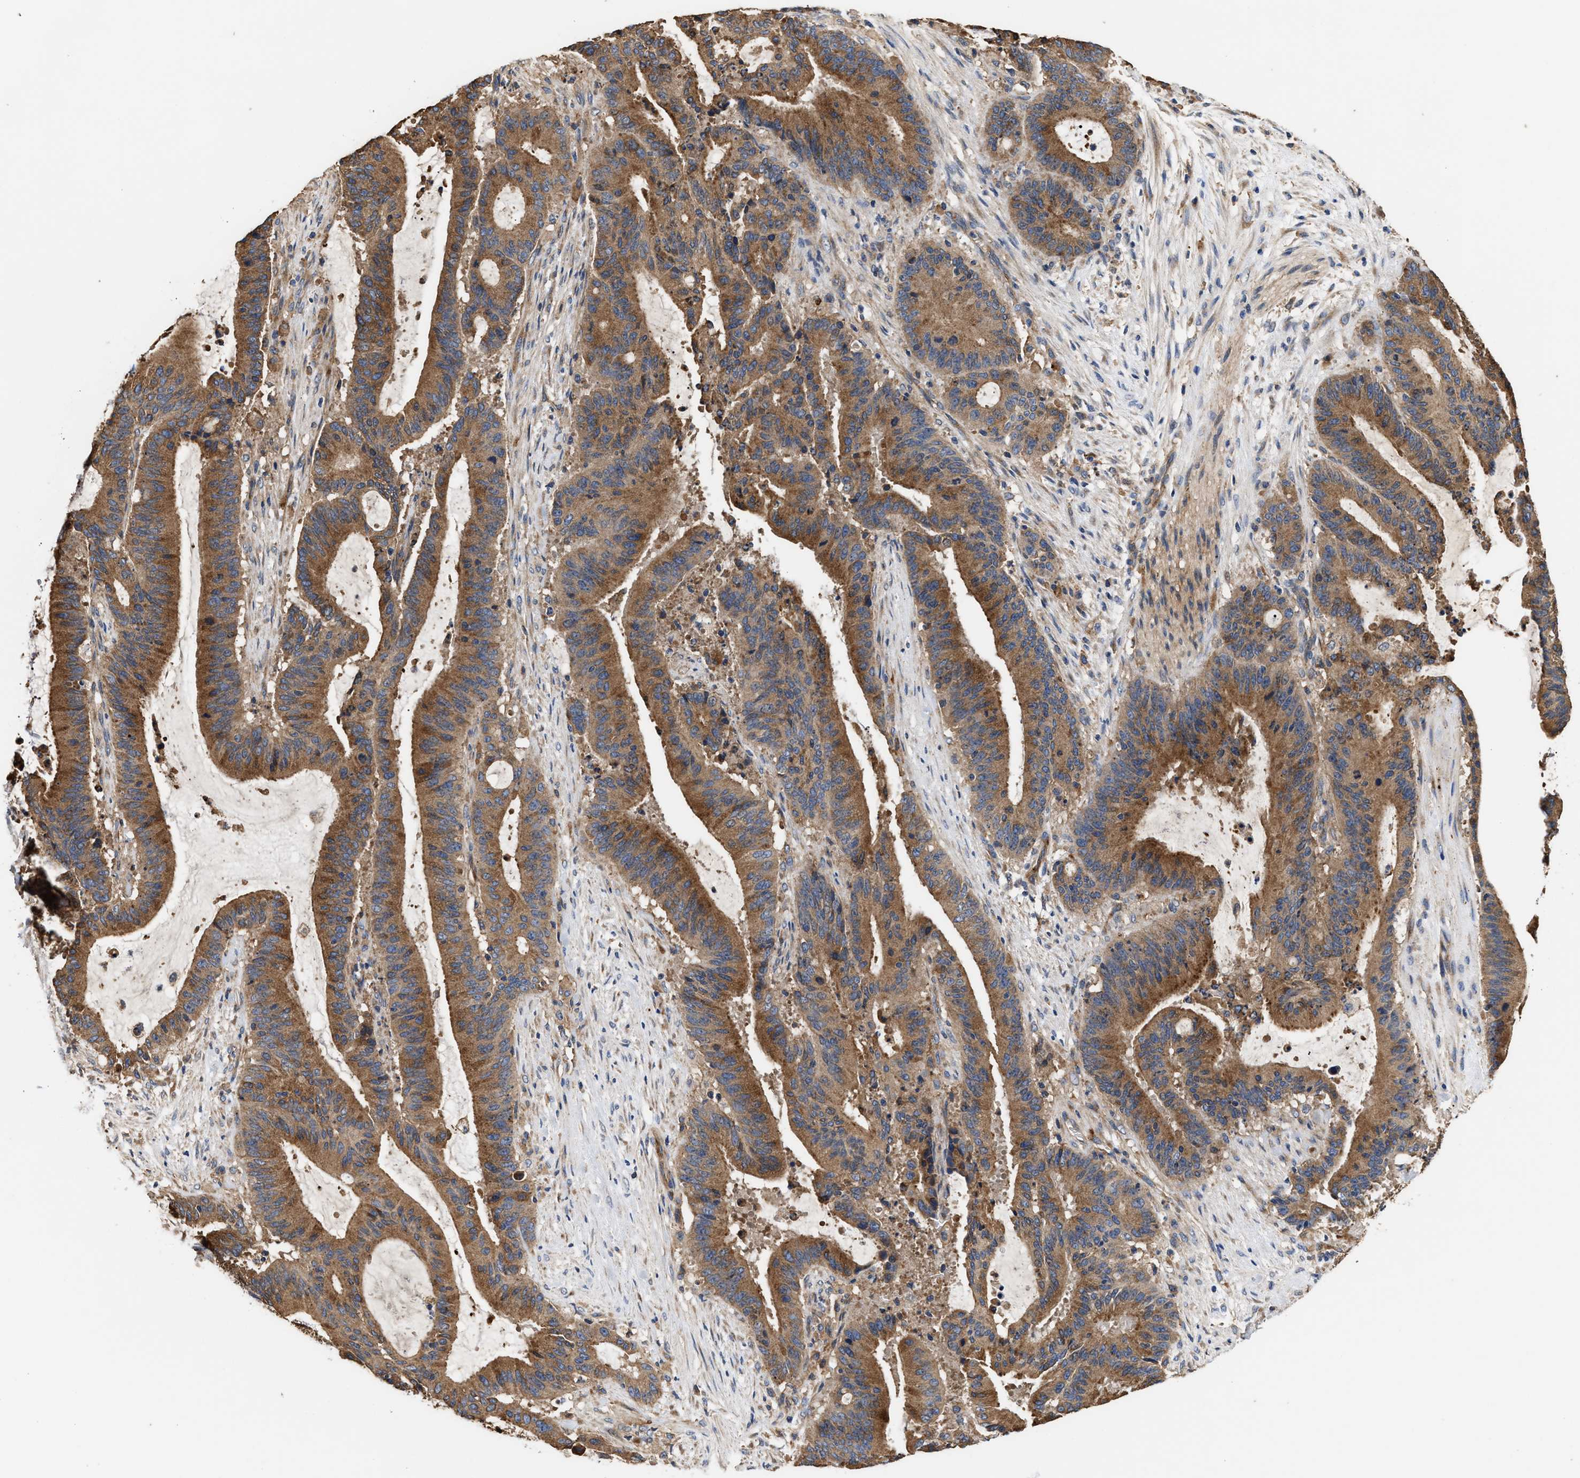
{"staining": {"intensity": "moderate", "quantity": ">75%", "location": "cytoplasmic/membranous"}, "tissue": "liver cancer", "cell_type": "Tumor cells", "image_type": "cancer", "snomed": [{"axis": "morphology", "description": "Normal tissue, NOS"}, {"axis": "morphology", "description": "Cholangiocarcinoma"}, {"axis": "topography", "description": "Liver"}, {"axis": "topography", "description": "Peripheral nerve tissue"}], "caption": "Liver cholangiocarcinoma tissue exhibits moderate cytoplasmic/membranous expression in about >75% of tumor cells", "gene": "KLB", "patient": {"sex": "female", "age": 73}}